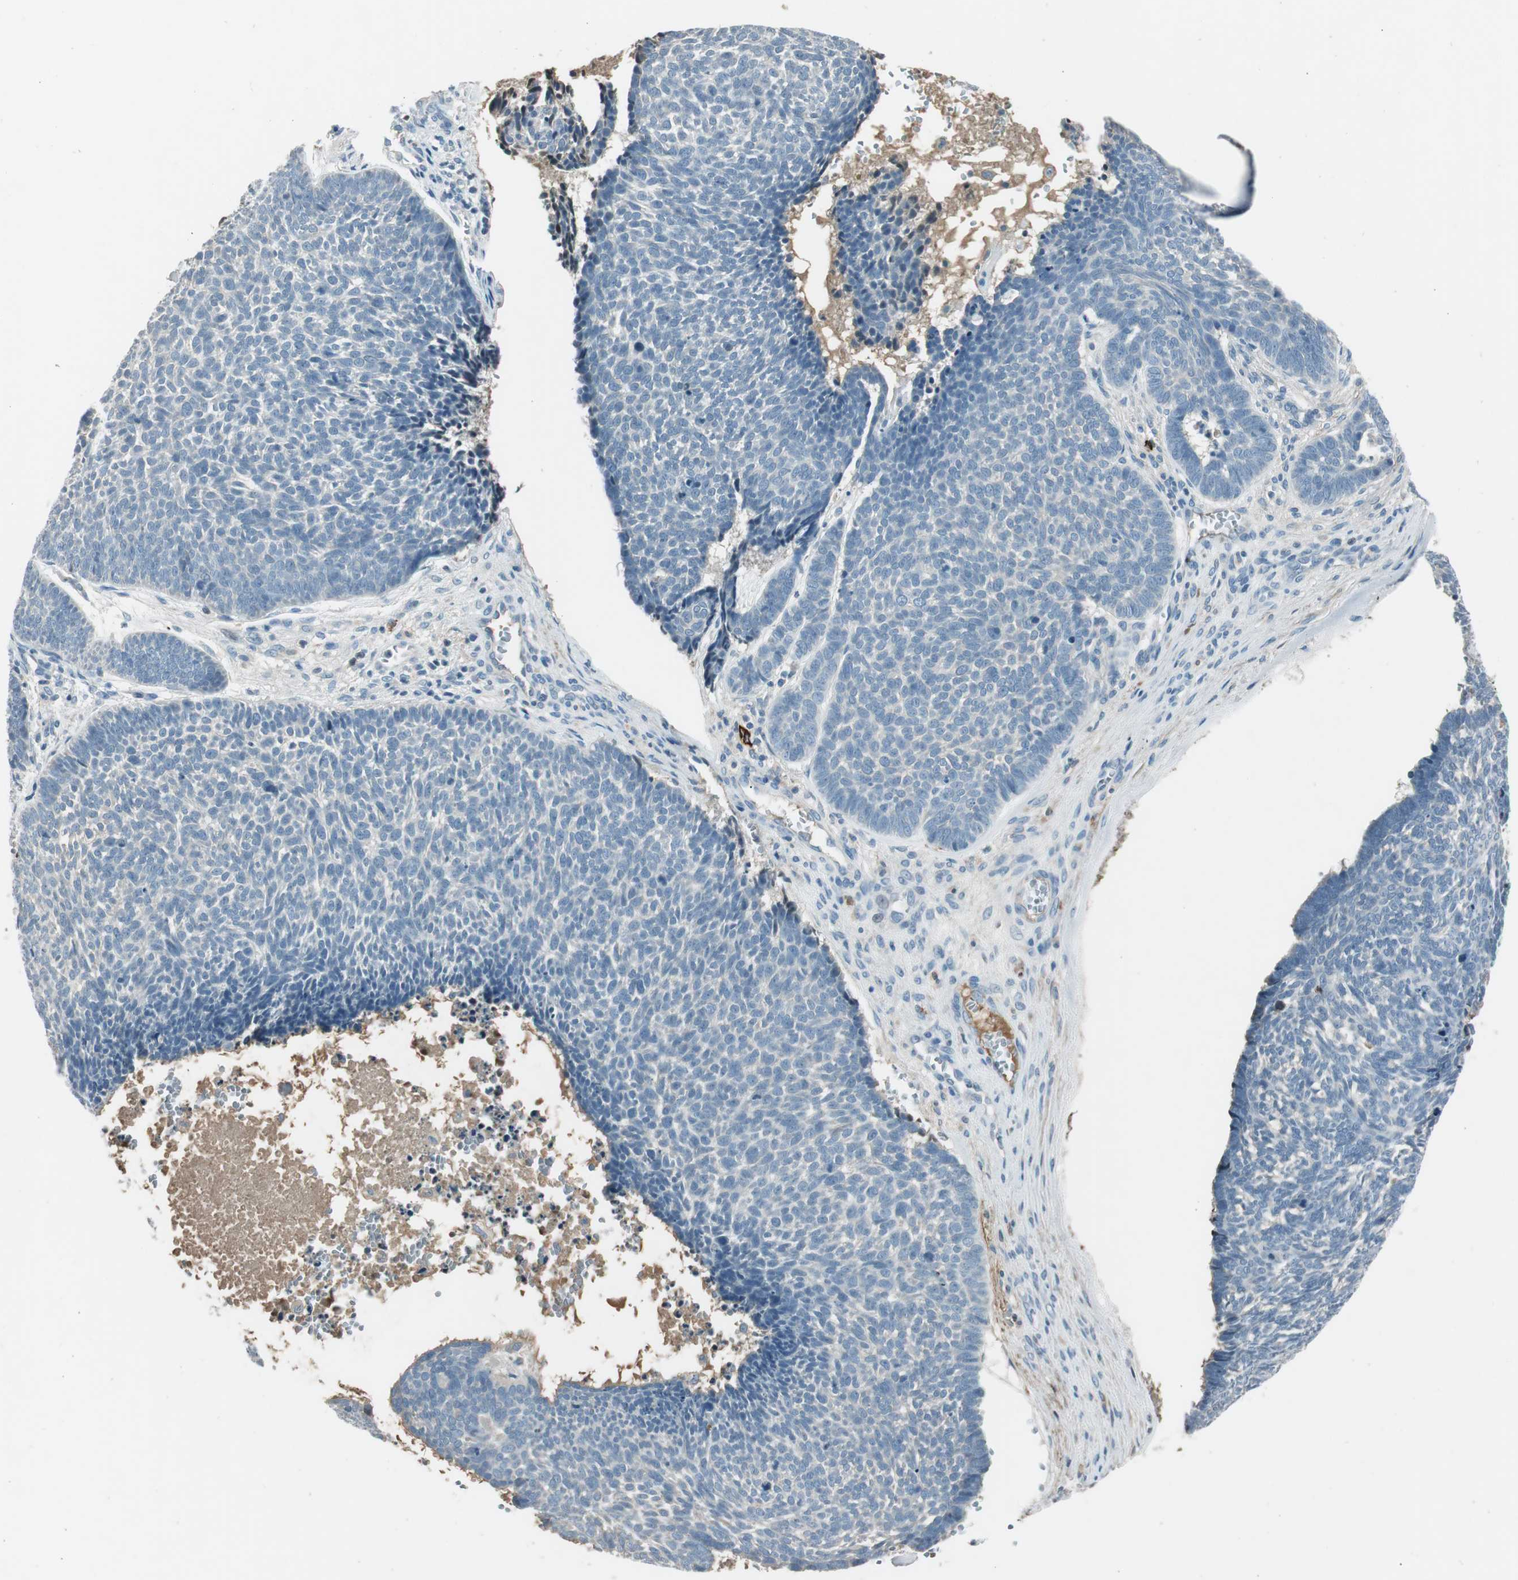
{"staining": {"intensity": "negative", "quantity": "none", "location": "none"}, "tissue": "skin cancer", "cell_type": "Tumor cells", "image_type": "cancer", "snomed": [{"axis": "morphology", "description": "Basal cell carcinoma"}, {"axis": "topography", "description": "Skin"}], "caption": "IHC of skin cancer (basal cell carcinoma) shows no expression in tumor cells.", "gene": "PDPN", "patient": {"sex": "male", "age": 84}}